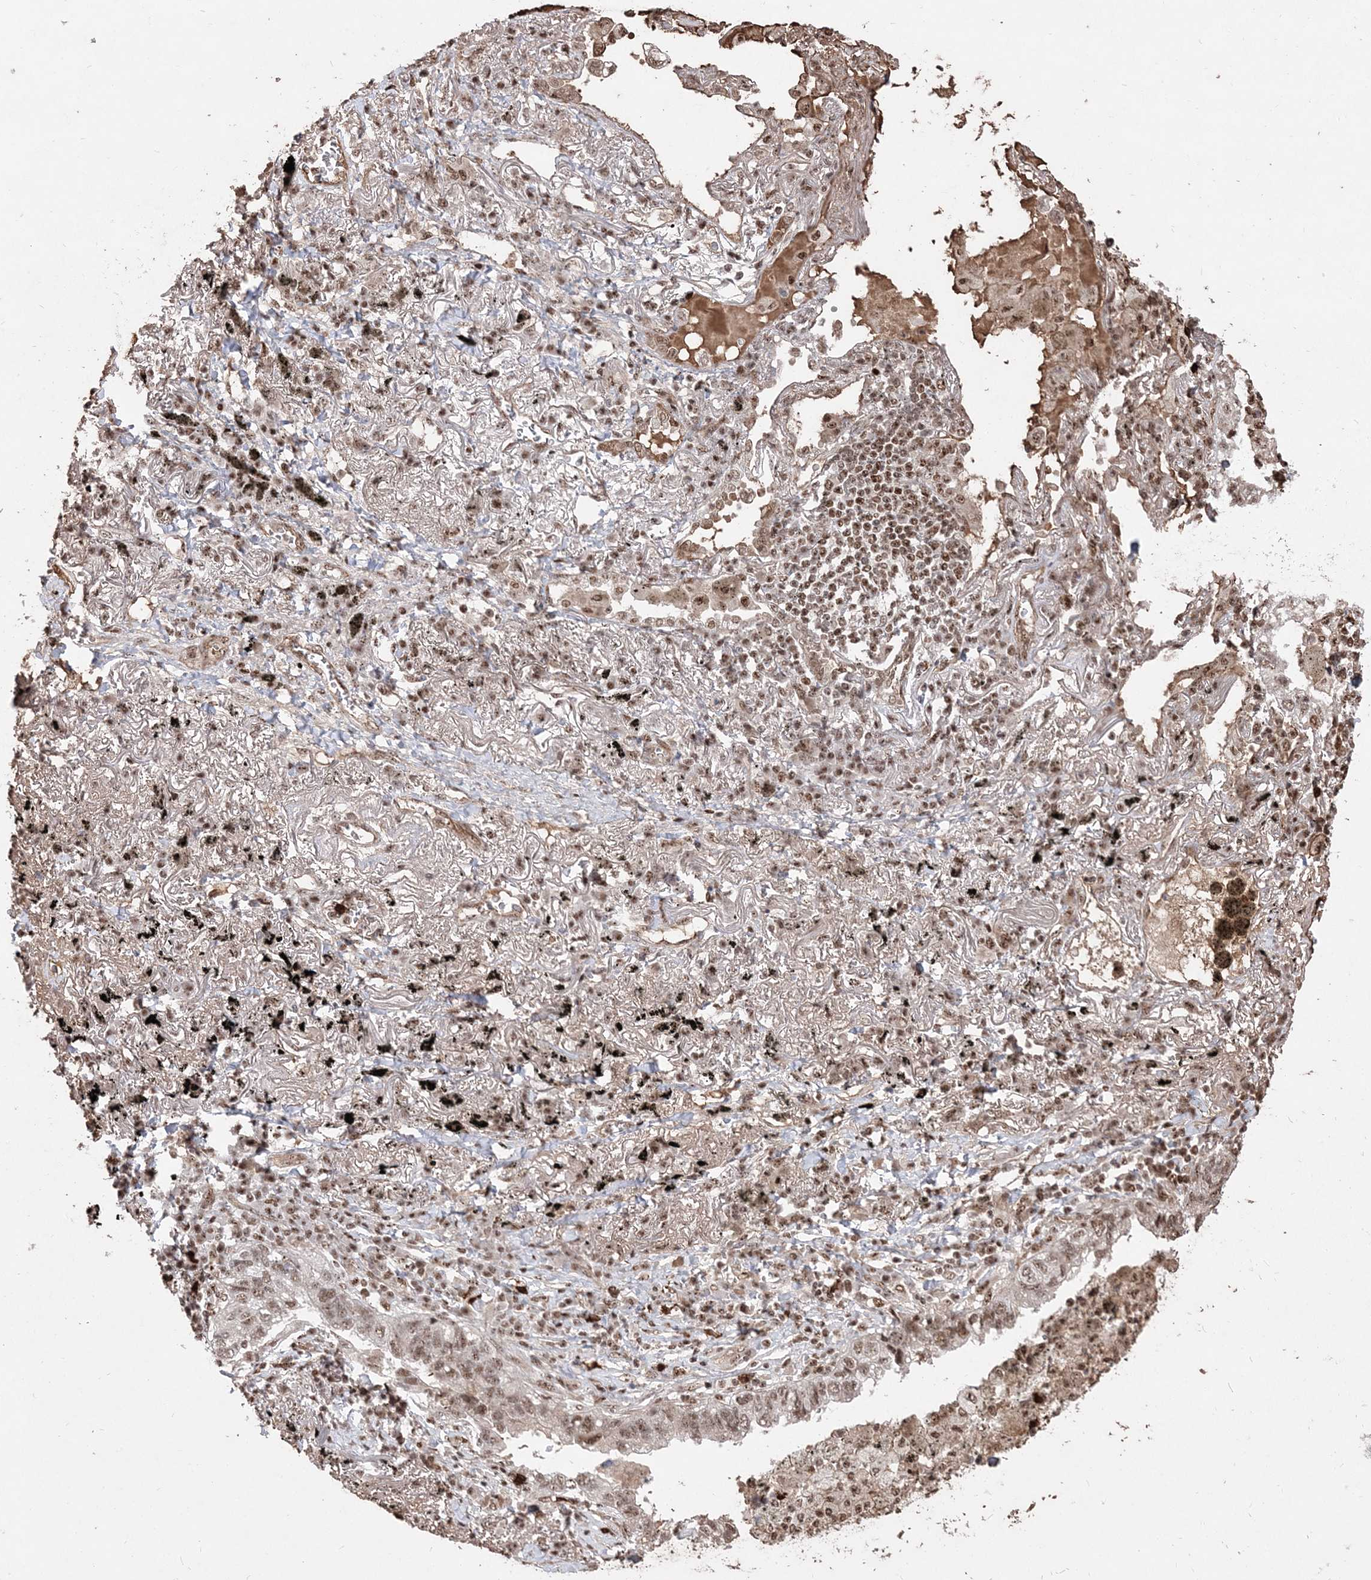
{"staining": {"intensity": "moderate", "quantity": ">75%", "location": "nuclear"}, "tissue": "lung cancer", "cell_type": "Tumor cells", "image_type": "cancer", "snomed": [{"axis": "morphology", "description": "Adenocarcinoma, NOS"}, {"axis": "topography", "description": "Lung"}], "caption": "Brown immunohistochemical staining in human lung adenocarcinoma shows moderate nuclear staining in approximately >75% of tumor cells.", "gene": "RBM17", "patient": {"sex": "male", "age": 65}}